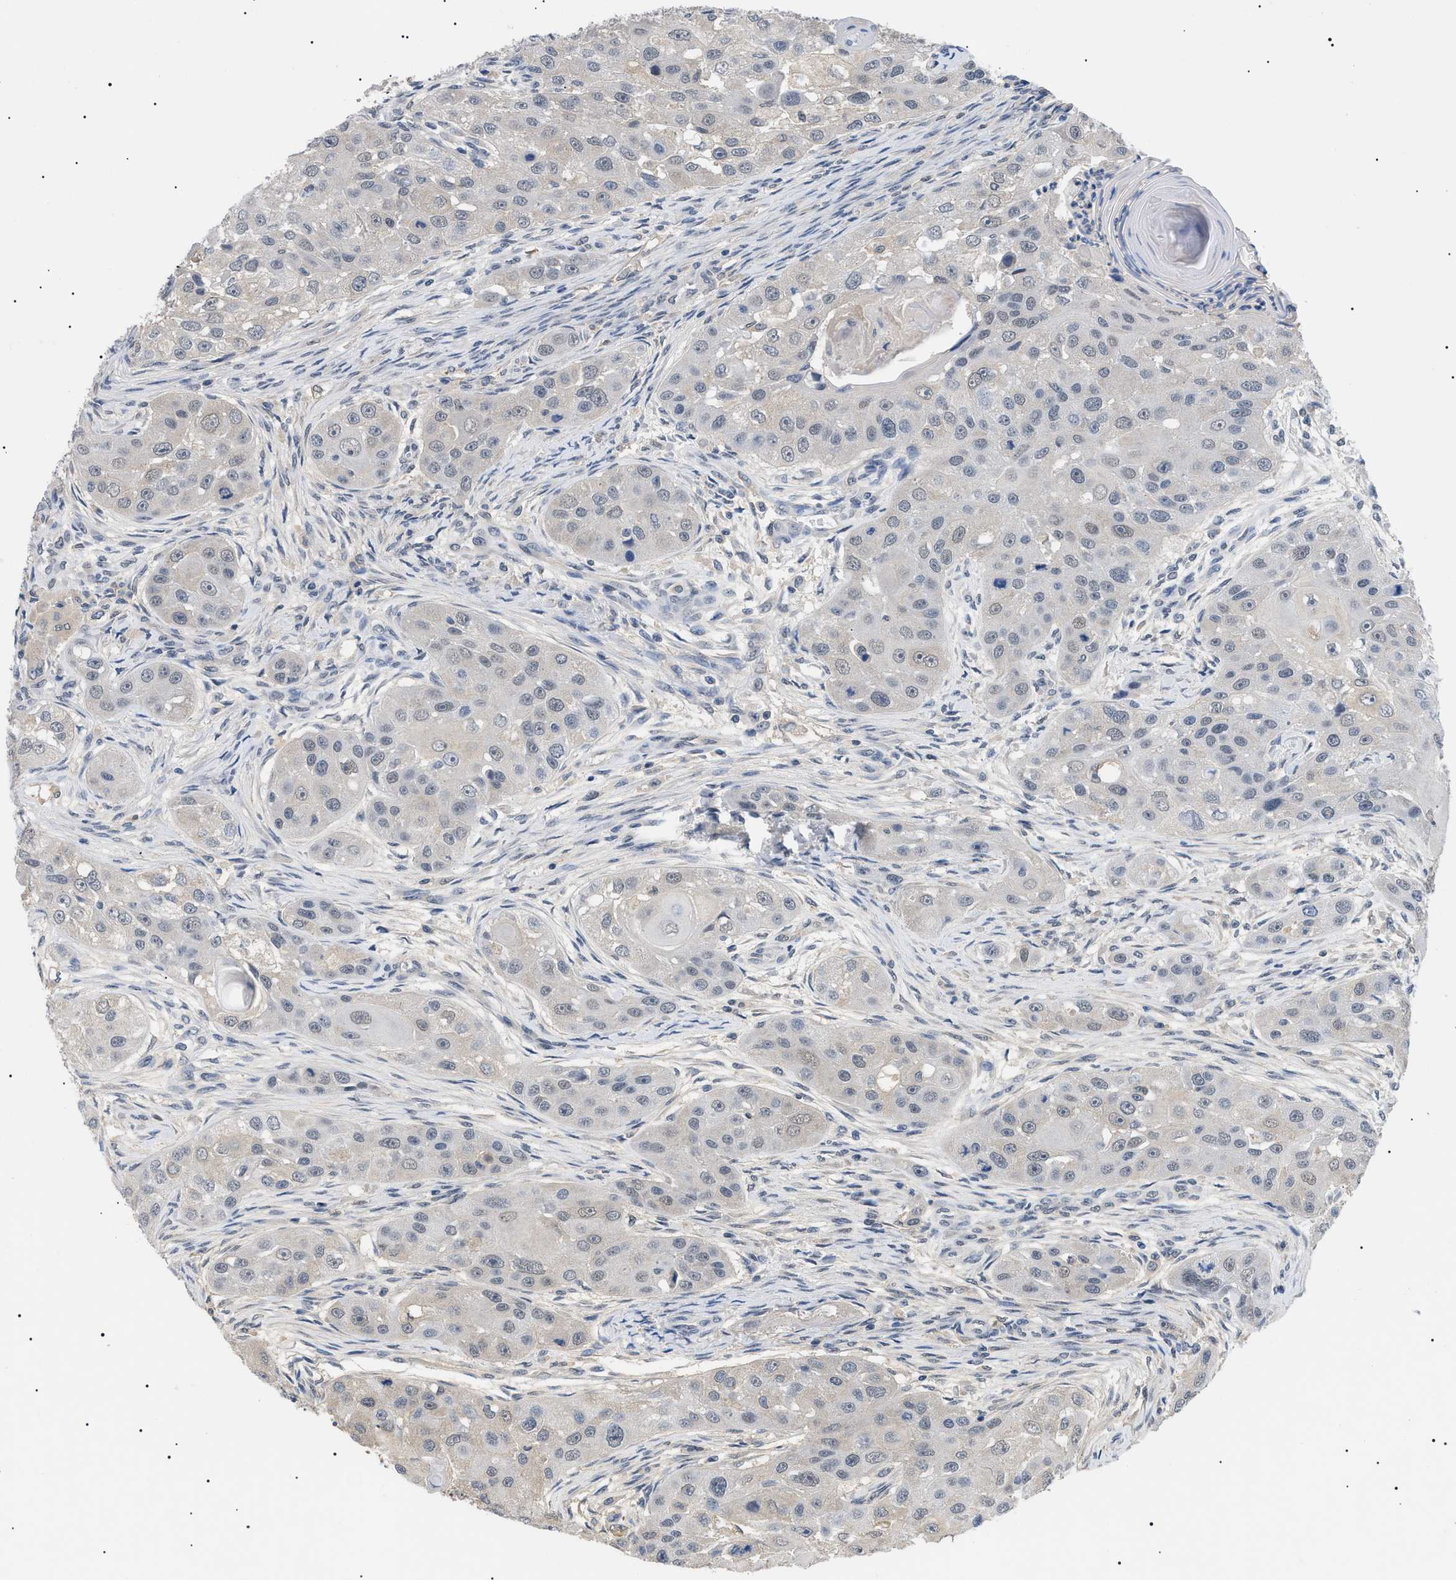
{"staining": {"intensity": "weak", "quantity": "25%-75%", "location": "cytoplasmic/membranous"}, "tissue": "head and neck cancer", "cell_type": "Tumor cells", "image_type": "cancer", "snomed": [{"axis": "morphology", "description": "Normal tissue, NOS"}, {"axis": "morphology", "description": "Squamous cell carcinoma, NOS"}, {"axis": "topography", "description": "Skeletal muscle"}, {"axis": "topography", "description": "Head-Neck"}], "caption": "Protein expression analysis of human head and neck squamous cell carcinoma reveals weak cytoplasmic/membranous positivity in about 25%-75% of tumor cells. (brown staining indicates protein expression, while blue staining denotes nuclei).", "gene": "PRRT2", "patient": {"sex": "male", "age": 51}}